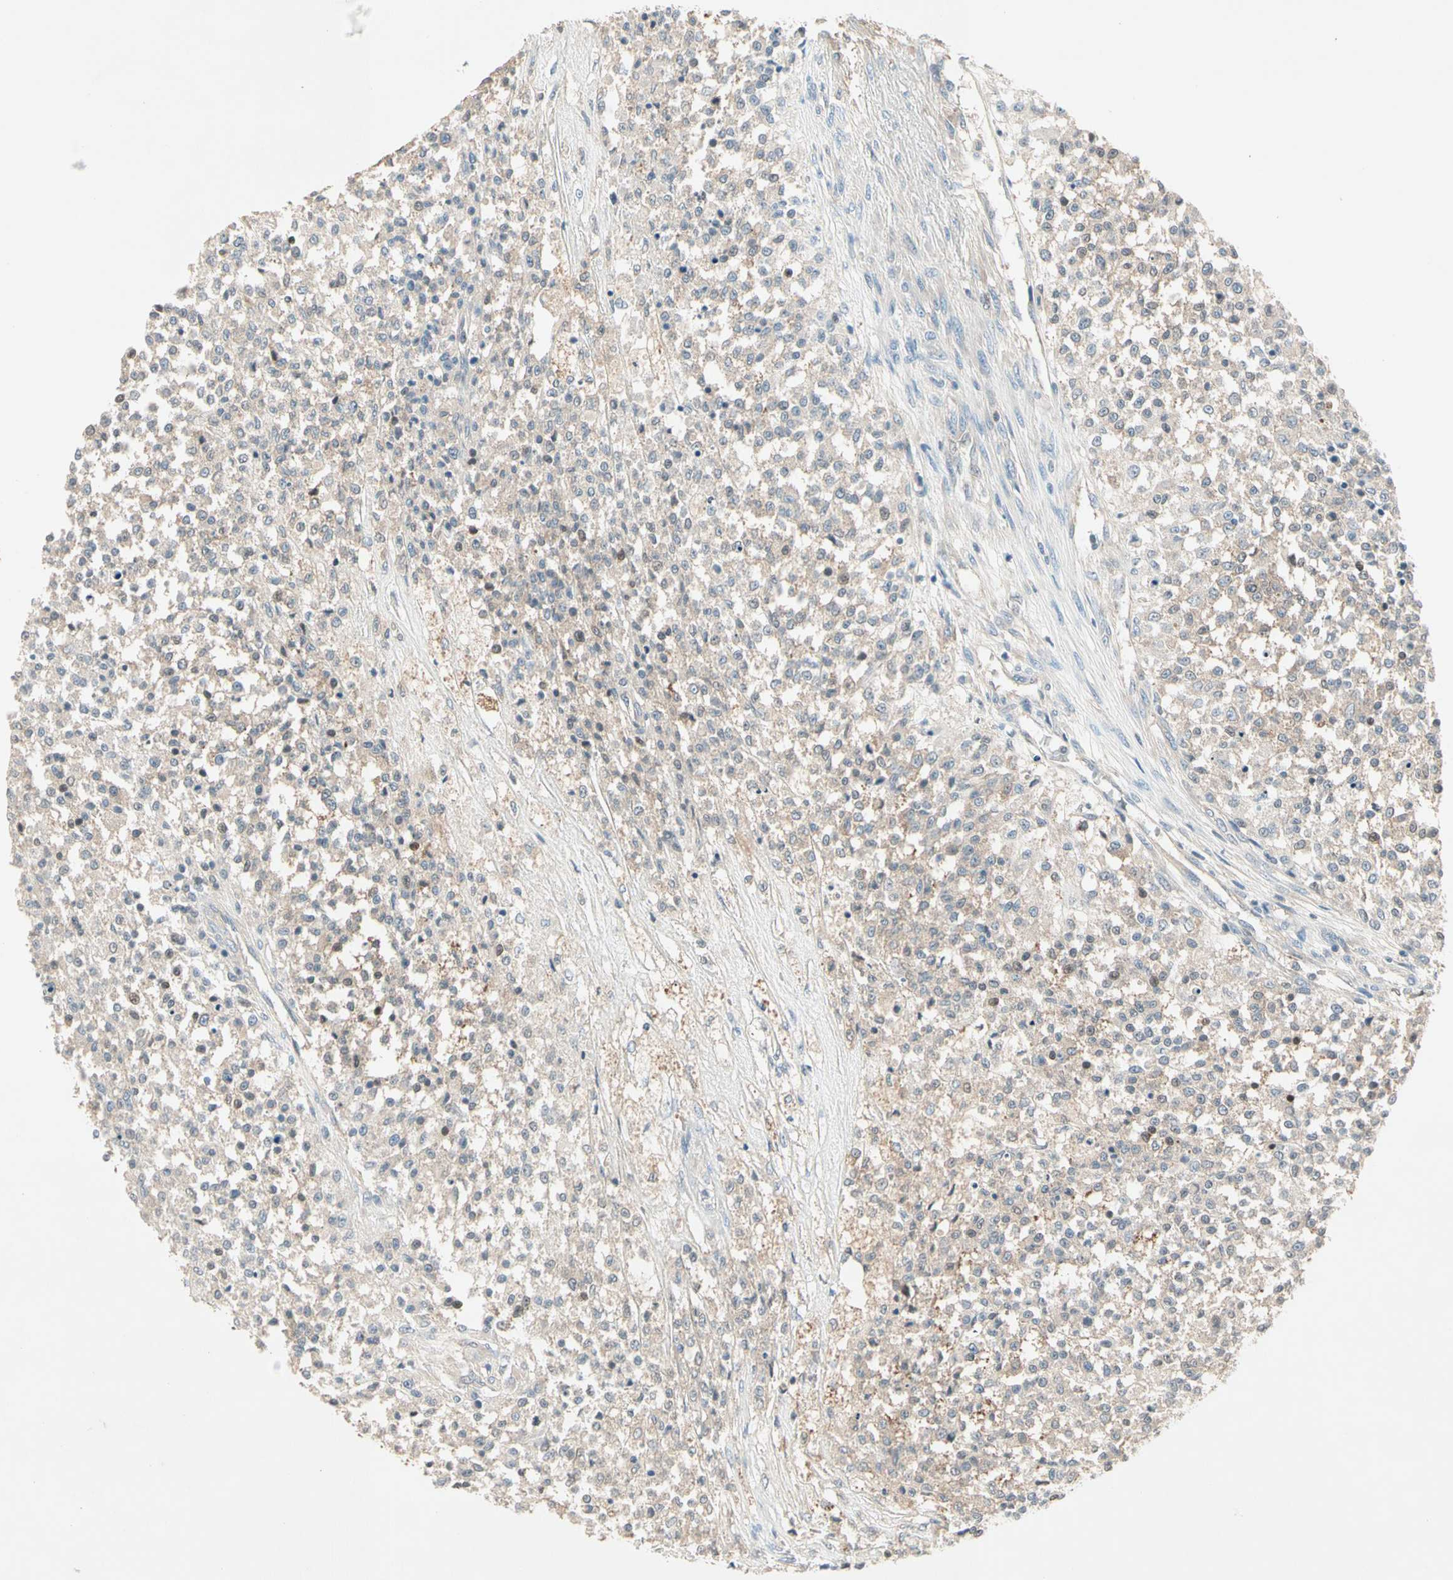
{"staining": {"intensity": "weak", "quantity": "<25%", "location": "cytoplasmic/membranous"}, "tissue": "testis cancer", "cell_type": "Tumor cells", "image_type": "cancer", "snomed": [{"axis": "morphology", "description": "Seminoma, NOS"}, {"axis": "topography", "description": "Testis"}], "caption": "Tumor cells are negative for brown protein staining in seminoma (testis).", "gene": "IL1R1", "patient": {"sex": "male", "age": 59}}